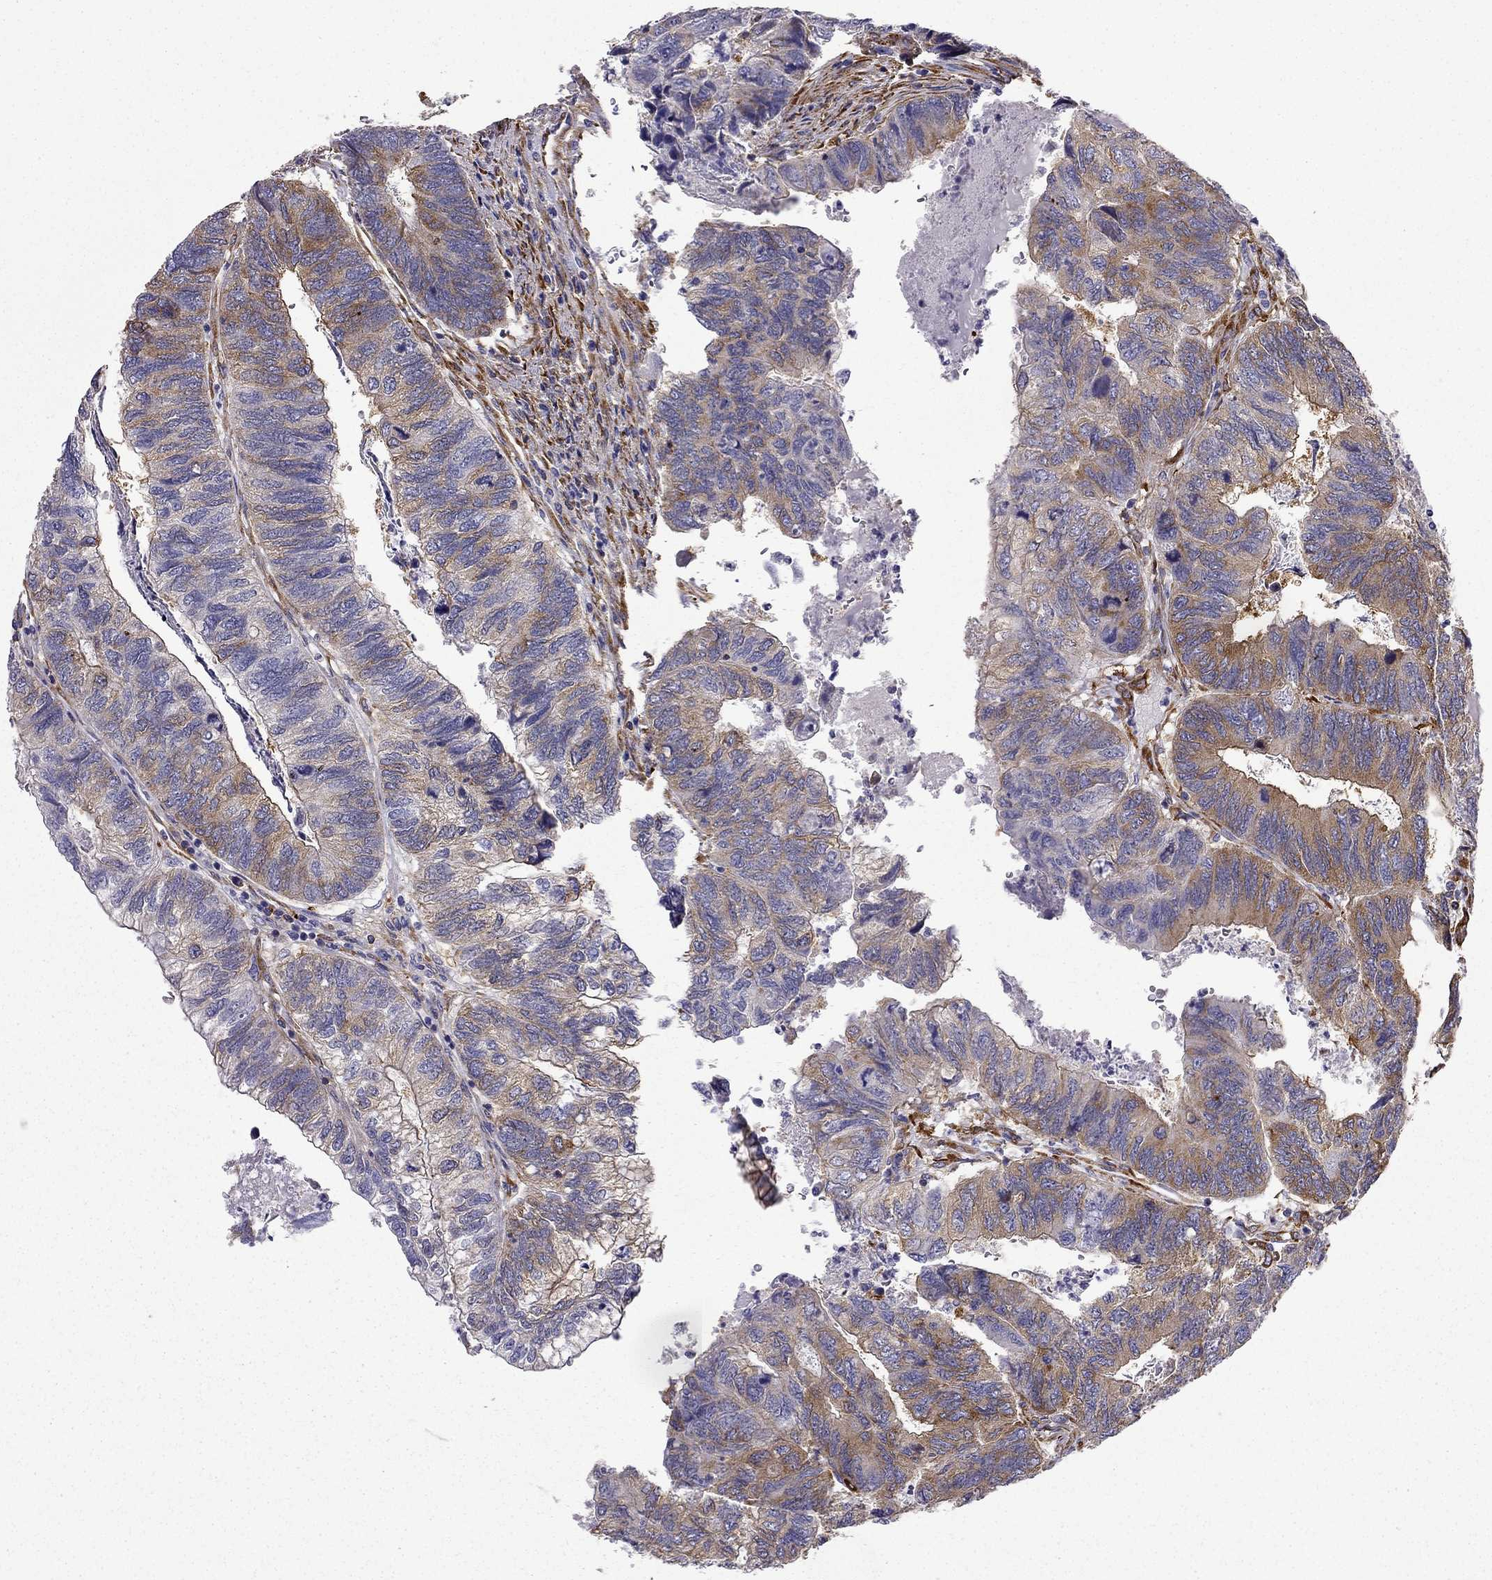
{"staining": {"intensity": "strong", "quantity": ">75%", "location": "cytoplasmic/membranous"}, "tissue": "colorectal cancer", "cell_type": "Tumor cells", "image_type": "cancer", "snomed": [{"axis": "morphology", "description": "Adenocarcinoma, NOS"}, {"axis": "topography", "description": "Colon"}], "caption": "An IHC micrograph of neoplastic tissue is shown. Protein staining in brown labels strong cytoplasmic/membranous positivity in colorectal adenocarcinoma within tumor cells.", "gene": "MAP4", "patient": {"sex": "female", "age": 67}}